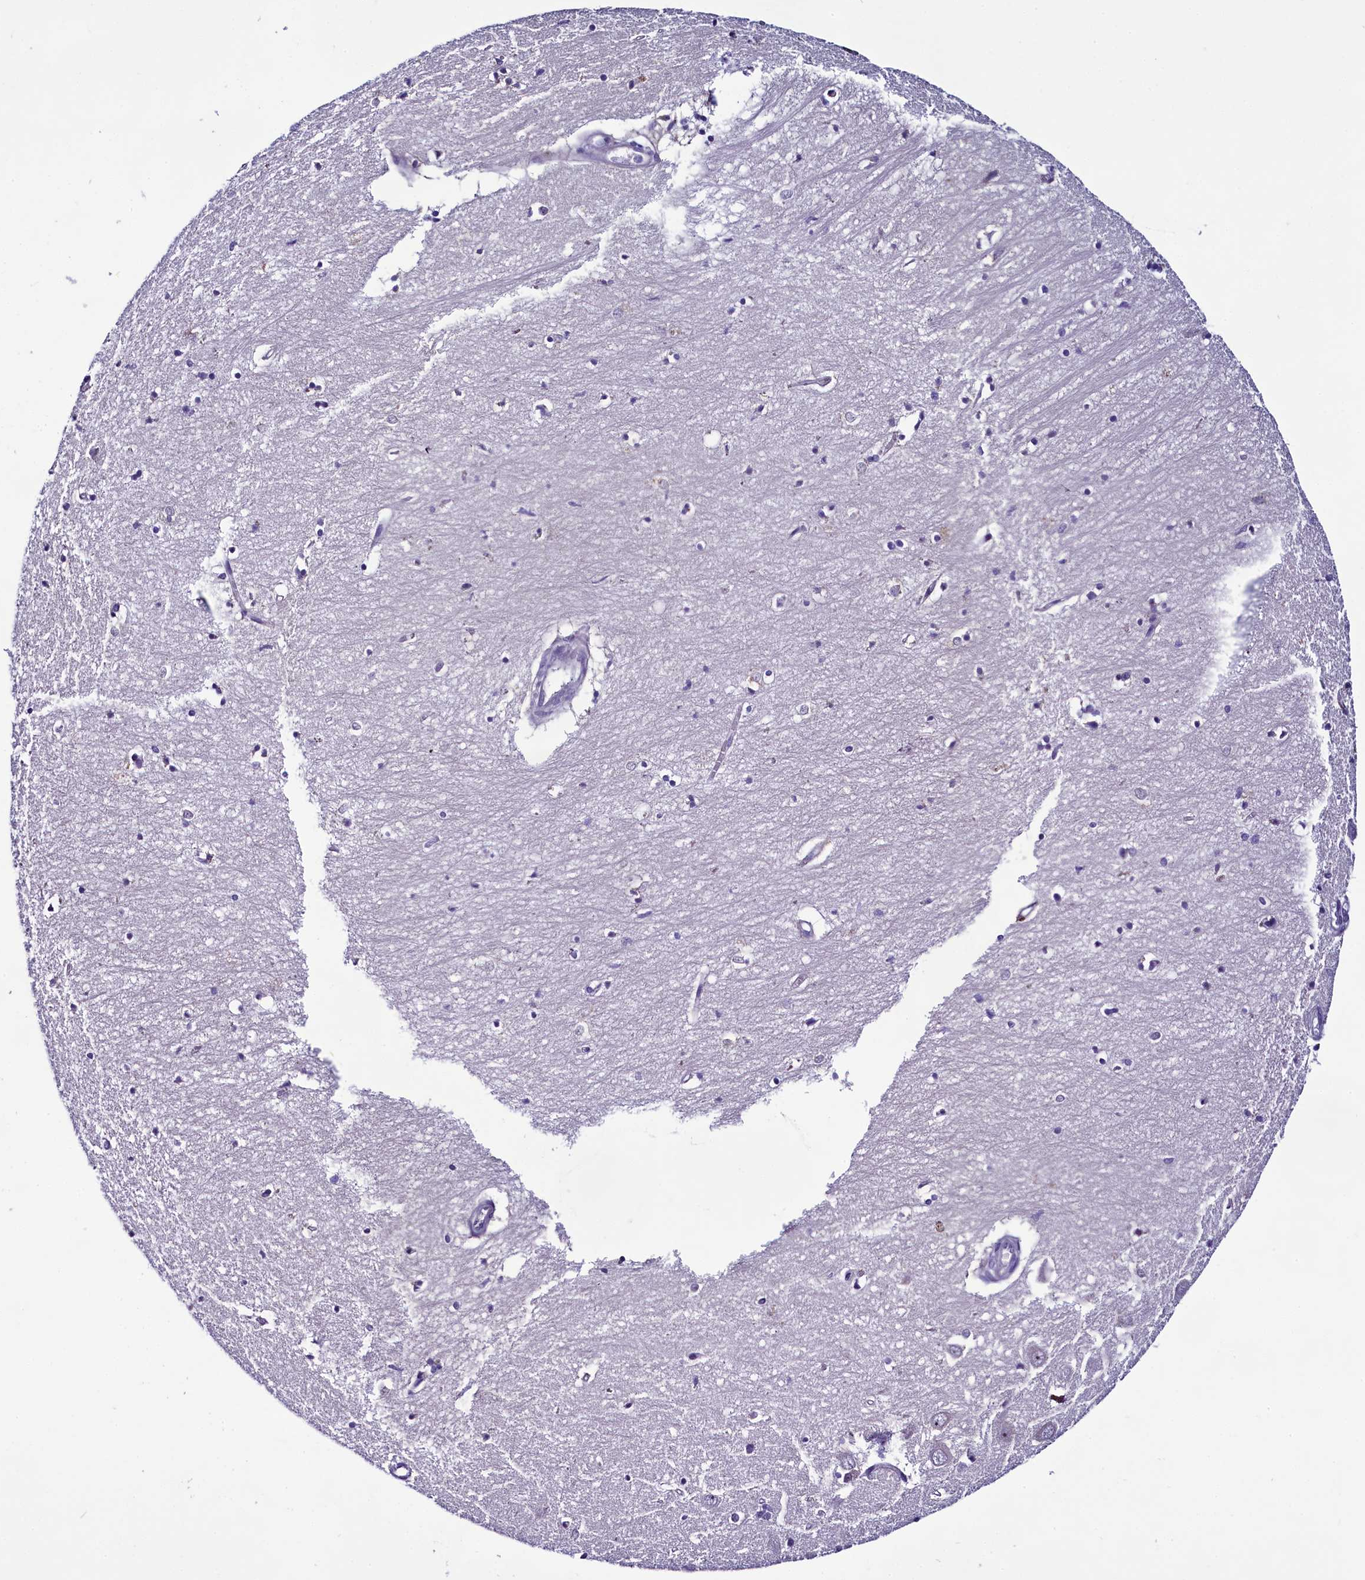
{"staining": {"intensity": "negative", "quantity": "none", "location": "none"}, "tissue": "hippocampus", "cell_type": "Glial cells", "image_type": "normal", "snomed": [{"axis": "morphology", "description": "Normal tissue, NOS"}, {"axis": "topography", "description": "Hippocampus"}], "caption": "Photomicrograph shows no protein staining in glial cells of normal hippocampus. (Stains: DAB (3,3'-diaminobenzidine) immunohistochemistry with hematoxylin counter stain, Microscopy: brightfield microscopy at high magnification).", "gene": "CCDC106", "patient": {"sex": "female", "age": 64}}